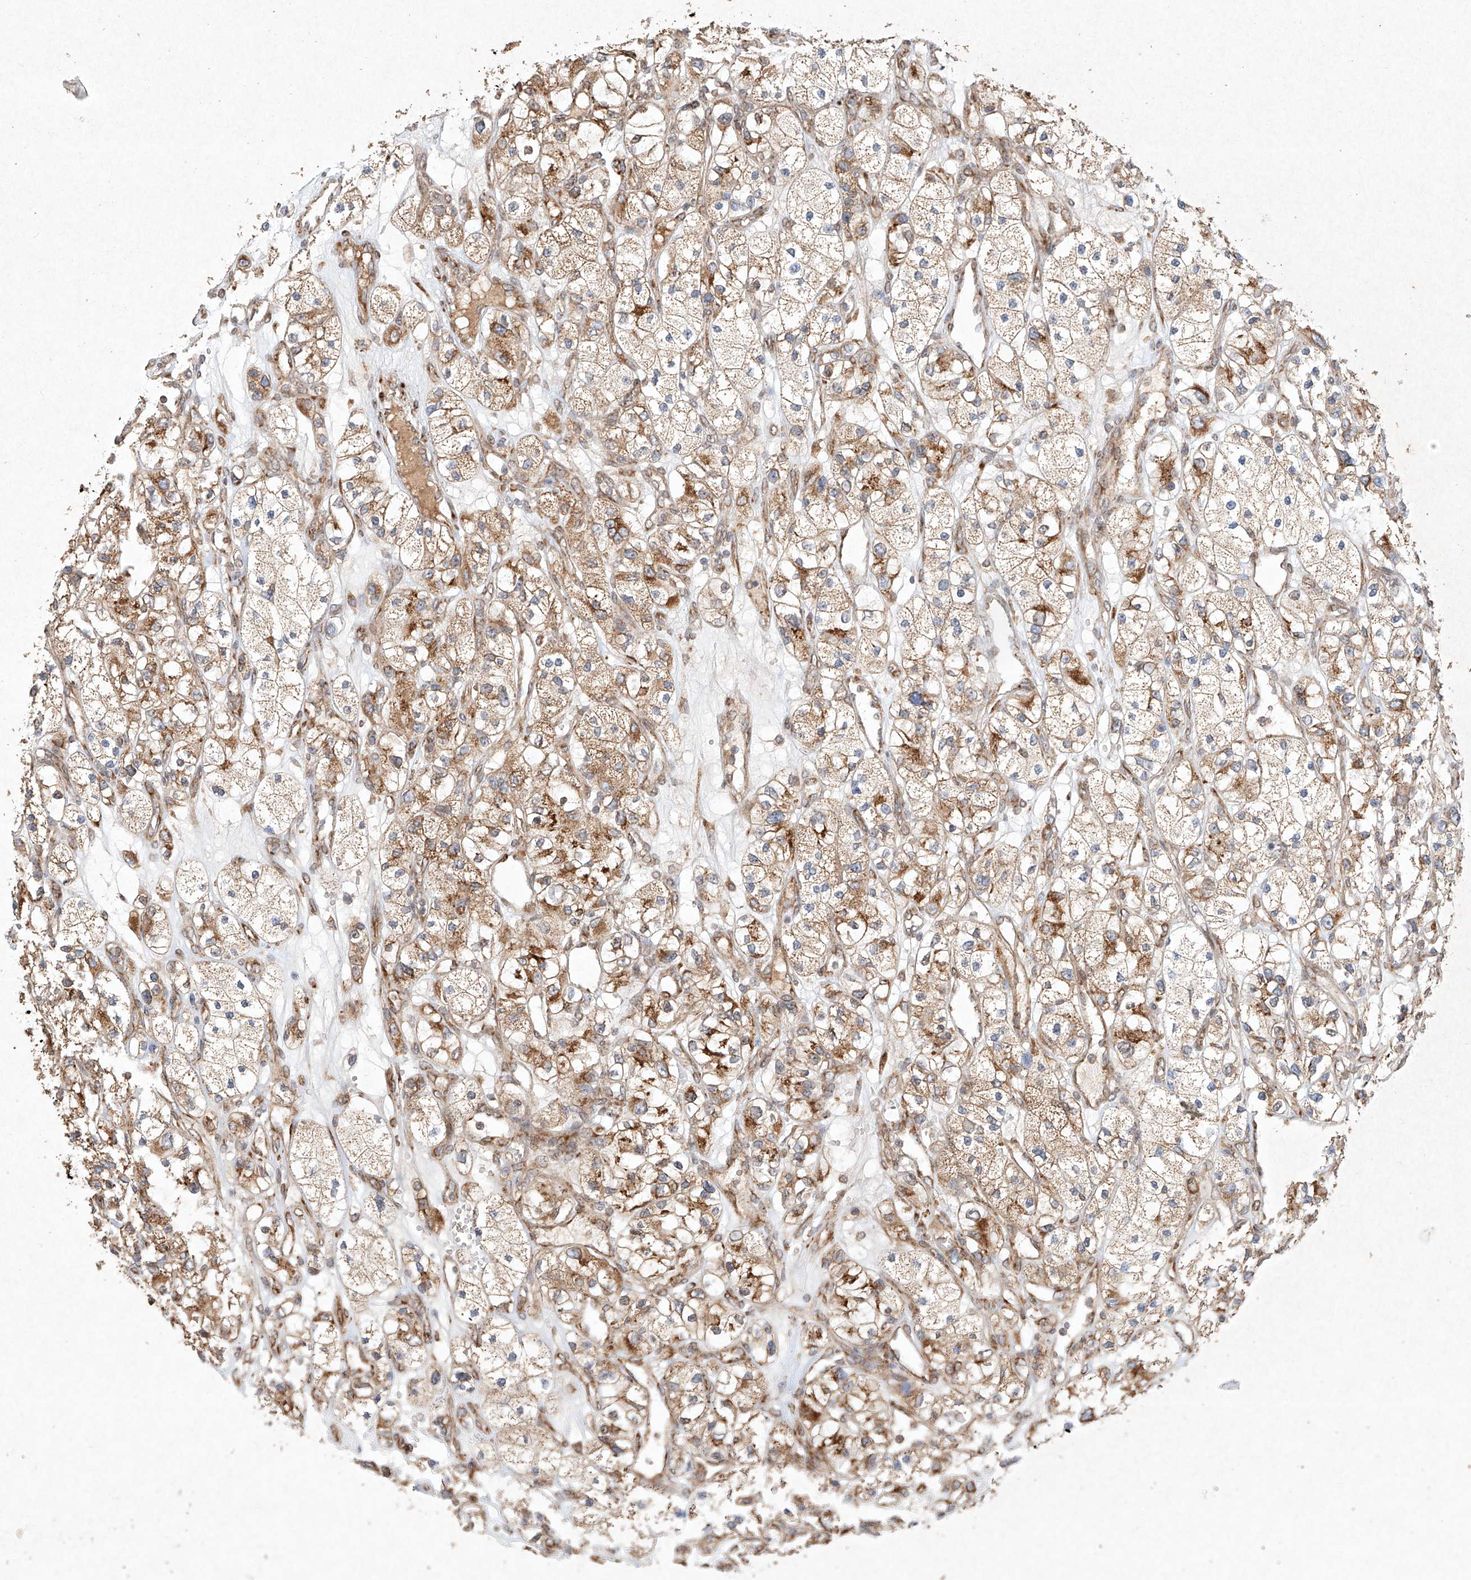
{"staining": {"intensity": "strong", "quantity": ">75%", "location": "cytoplasmic/membranous"}, "tissue": "renal cancer", "cell_type": "Tumor cells", "image_type": "cancer", "snomed": [{"axis": "morphology", "description": "Adenocarcinoma, NOS"}, {"axis": "topography", "description": "Kidney"}], "caption": "A high amount of strong cytoplasmic/membranous positivity is appreciated in approximately >75% of tumor cells in renal cancer tissue.", "gene": "SEMA3B", "patient": {"sex": "female", "age": 57}}